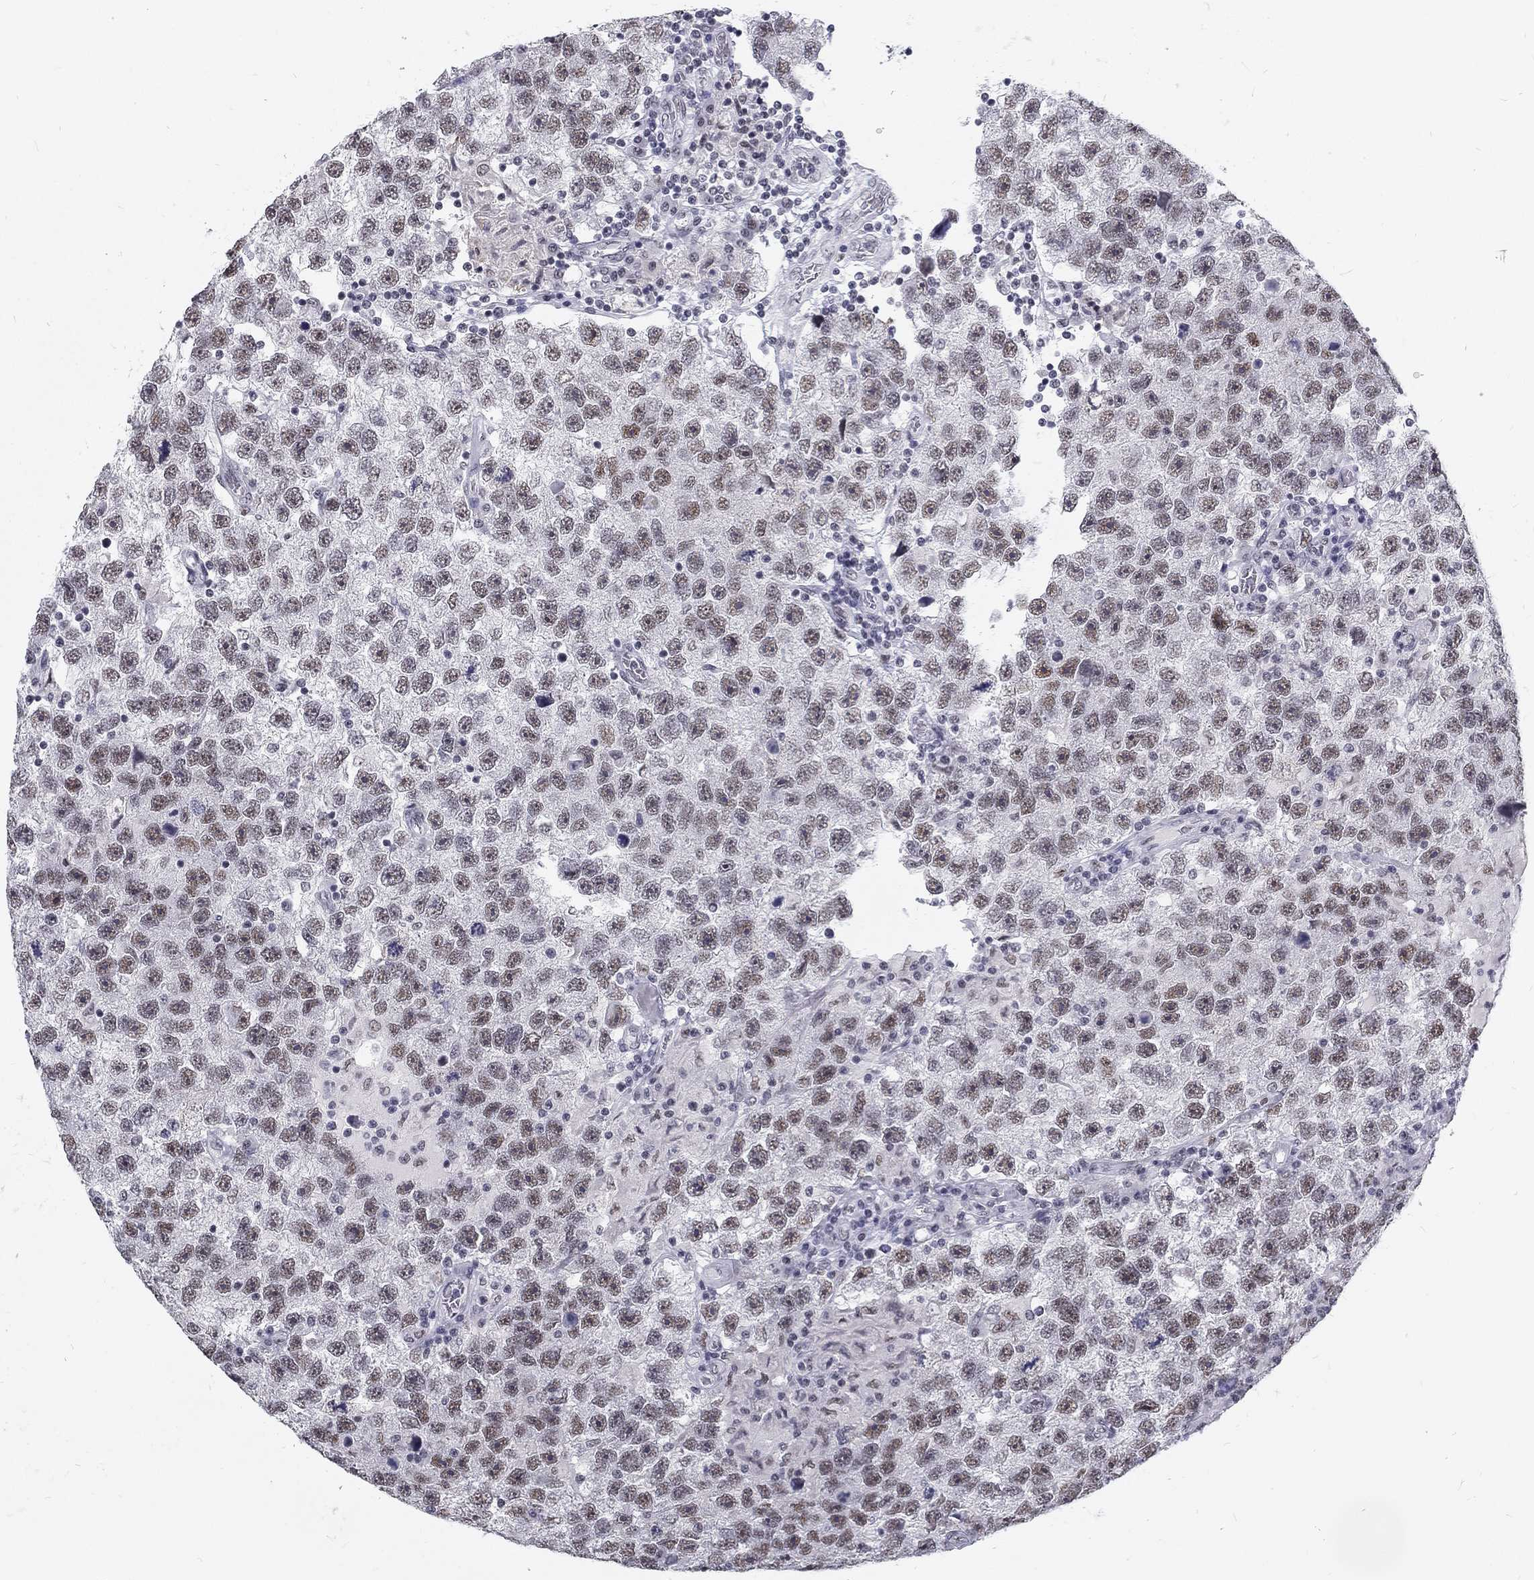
{"staining": {"intensity": "weak", "quantity": "25%-75%", "location": "nuclear"}, "tissue": "testis cancer", "cell_type": "Tumor cells", "image_type": "cancer", "snomed": [{"axis": "morphology", "description": "Seminoma, NOS"}, {"axis": "topography", "description": "Testis"}], "caption": "Weak nuclear expression for a protein is seen in about 25%-75% of tumor cells of testis cancer using IHC.", "gene": "SNORC", "patient": {"sex": "male", "age": 26}}